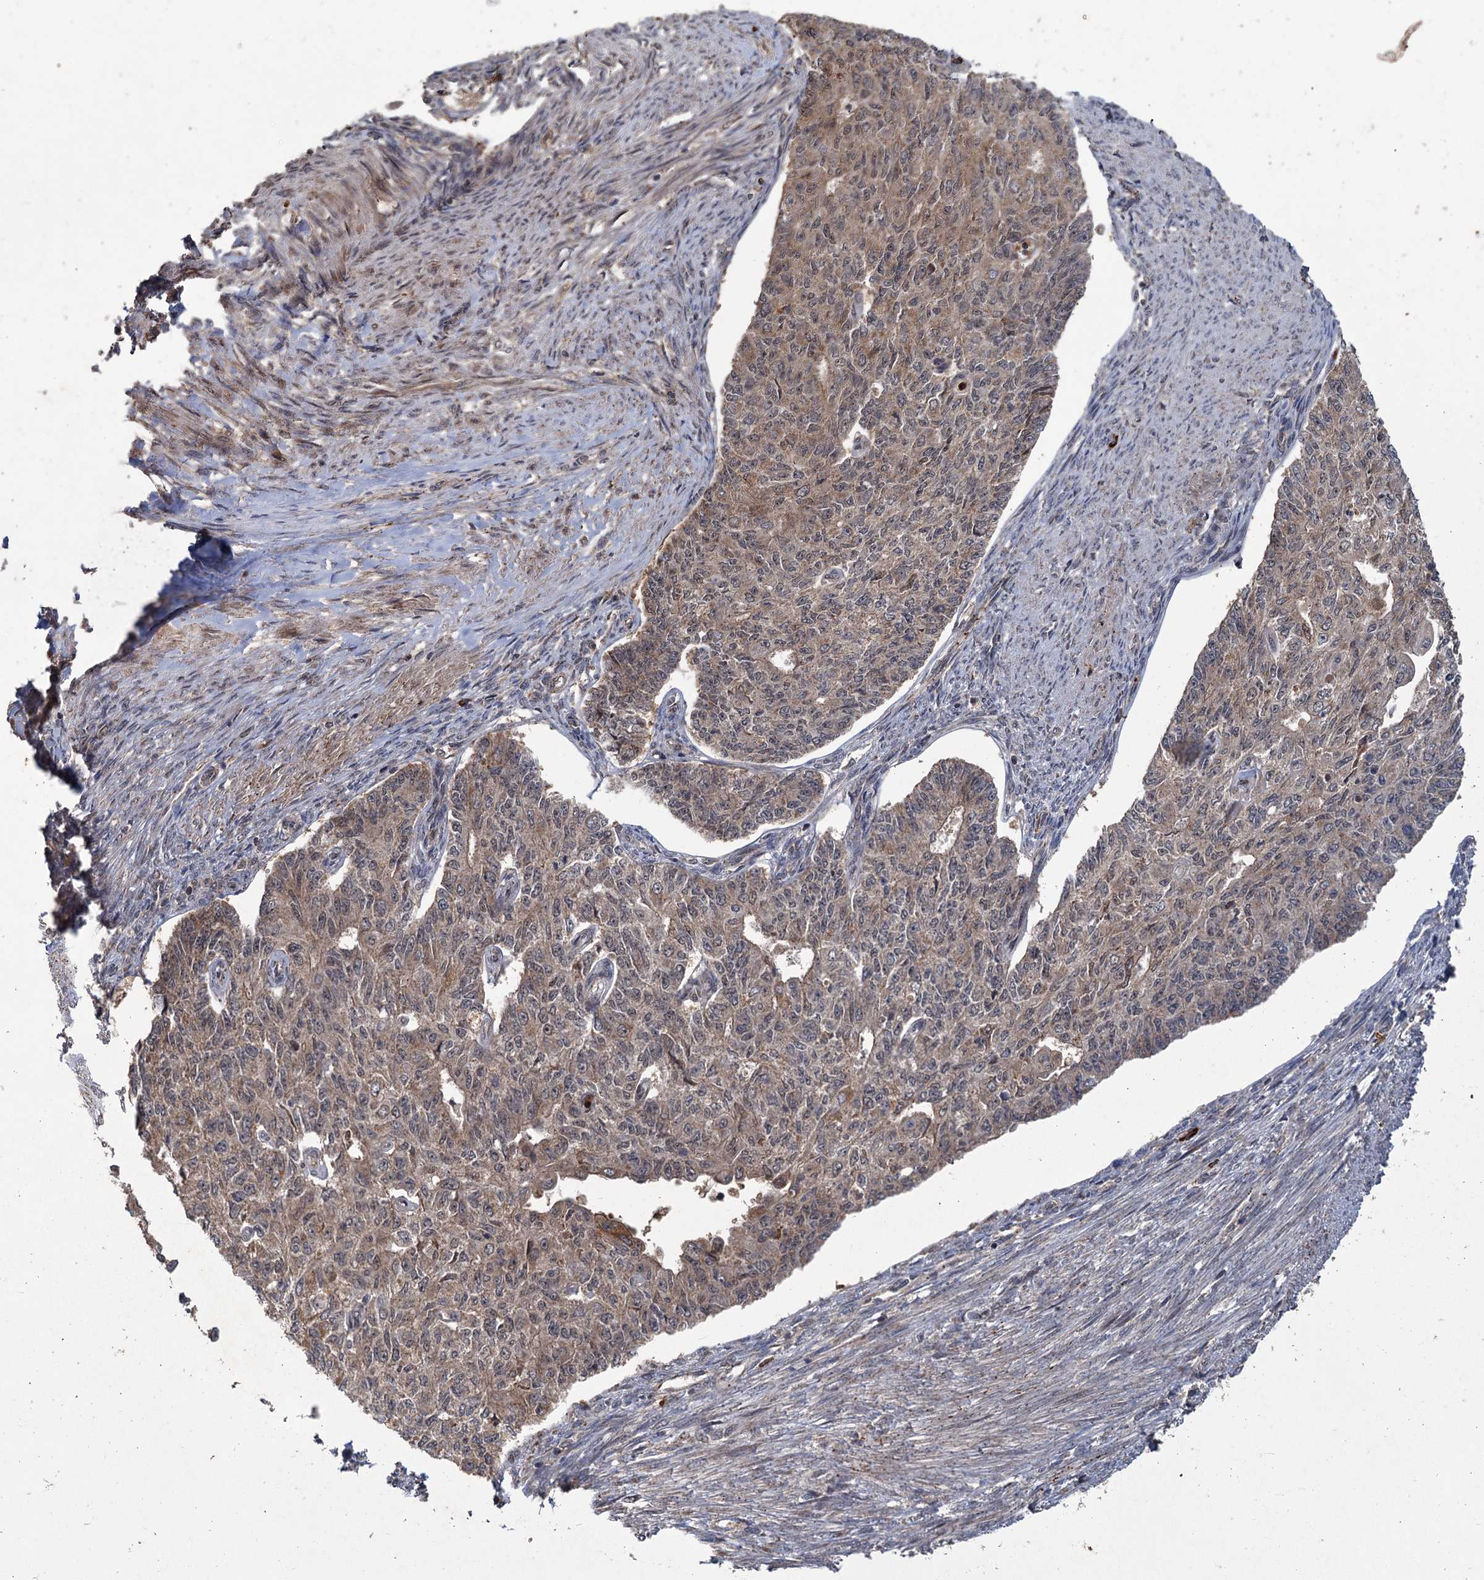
{"staining": {"intensity": "weak", "quantity": ">75%", "location": "cytoplasmic/membranous,nuclear"}, "tissue": "endometrial cancer", "cell_type": "Tumor cells", "image_type": "cancer", "snomed": [{"axis": "morphology", "description": "Adenocarcinoma, NOS"}, {"axis": "topography", "description": "Endometrium"}], "caption": "The histopathology image shows staining of endometrial adenocarcinoma, revealing weak cytoplasmic/membranous and nuclear protein expression (brown color) within tumor cells.", "gene": "KANSL2", "patient": {"sex": "female", "age": 32}}